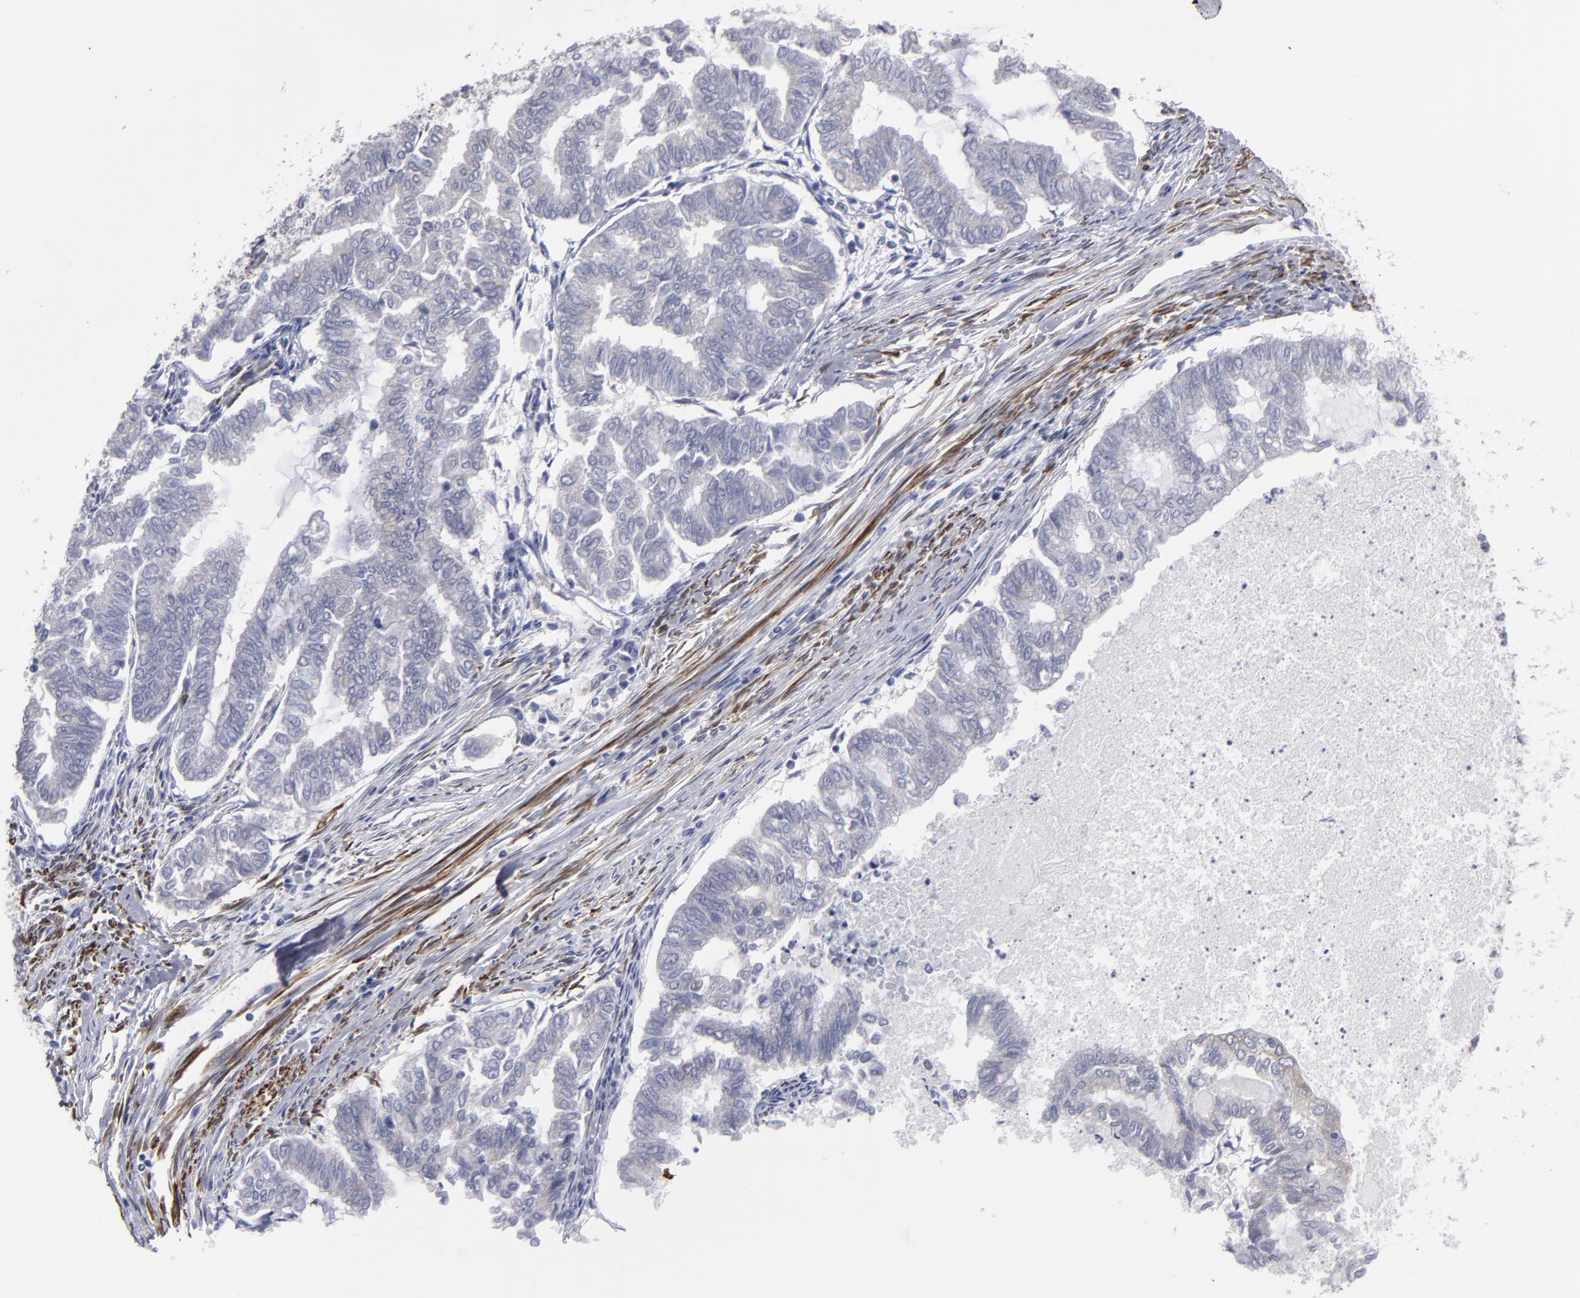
{"staining": {"intensity": "negative", "quantity": "none", "location": "none"}, "tissue": "endometrial cancer", "cell_type": "Tumor cells", "image_type": "cancer", "snomed": [{"axis": "morphology", "description": "Adenocarcinoma, NOS"}, {"axis": "topography", "description": "Endometrium"}], "caption": "A histopathology image of human adenocarcinoma (endometrial) is negative for staining in tumor cells.", "gene": "SLMAP", "patient": {"sex": "female", "age": 79}}